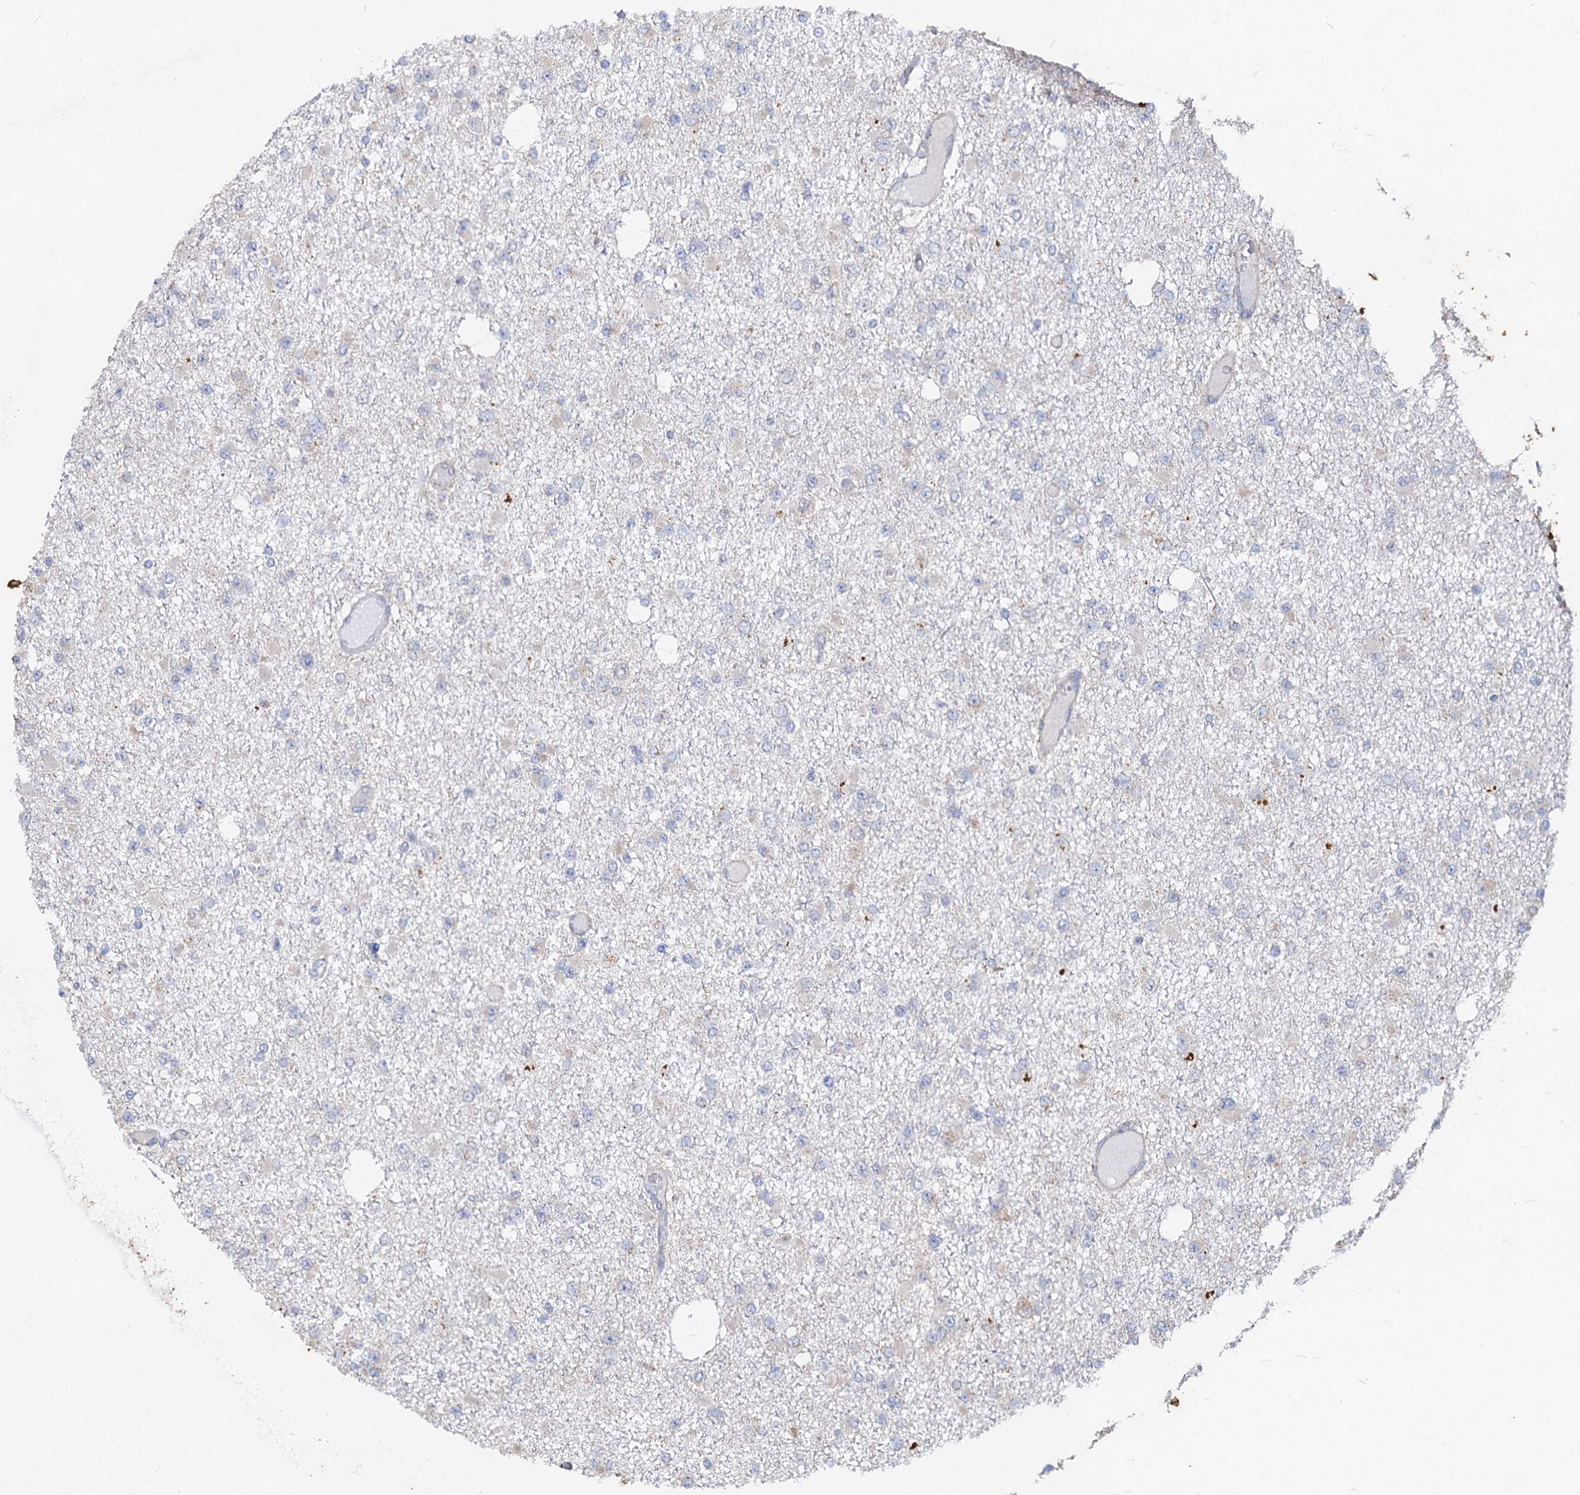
{"staining": {"intensity": "negative", "quantity": "none", "location": "none"}, "tissue": "glioma", "cell_type": "Tumor cells", "image_type": "cancer", "snomed": [{"axis": "morphology", "description": "Glioma, malignant, Low grade"}, {"axis": "topography", "description": "Brain"}], "caption": "The micrograph displays no staining of tumor cells in malignant glioma (low-grade). (DAB (3,3'-diaminobenzidine) IHC with hematoxylin counter stain).", "gene": "DYDC1", "patient": {"sex": "female", "age": 22}}